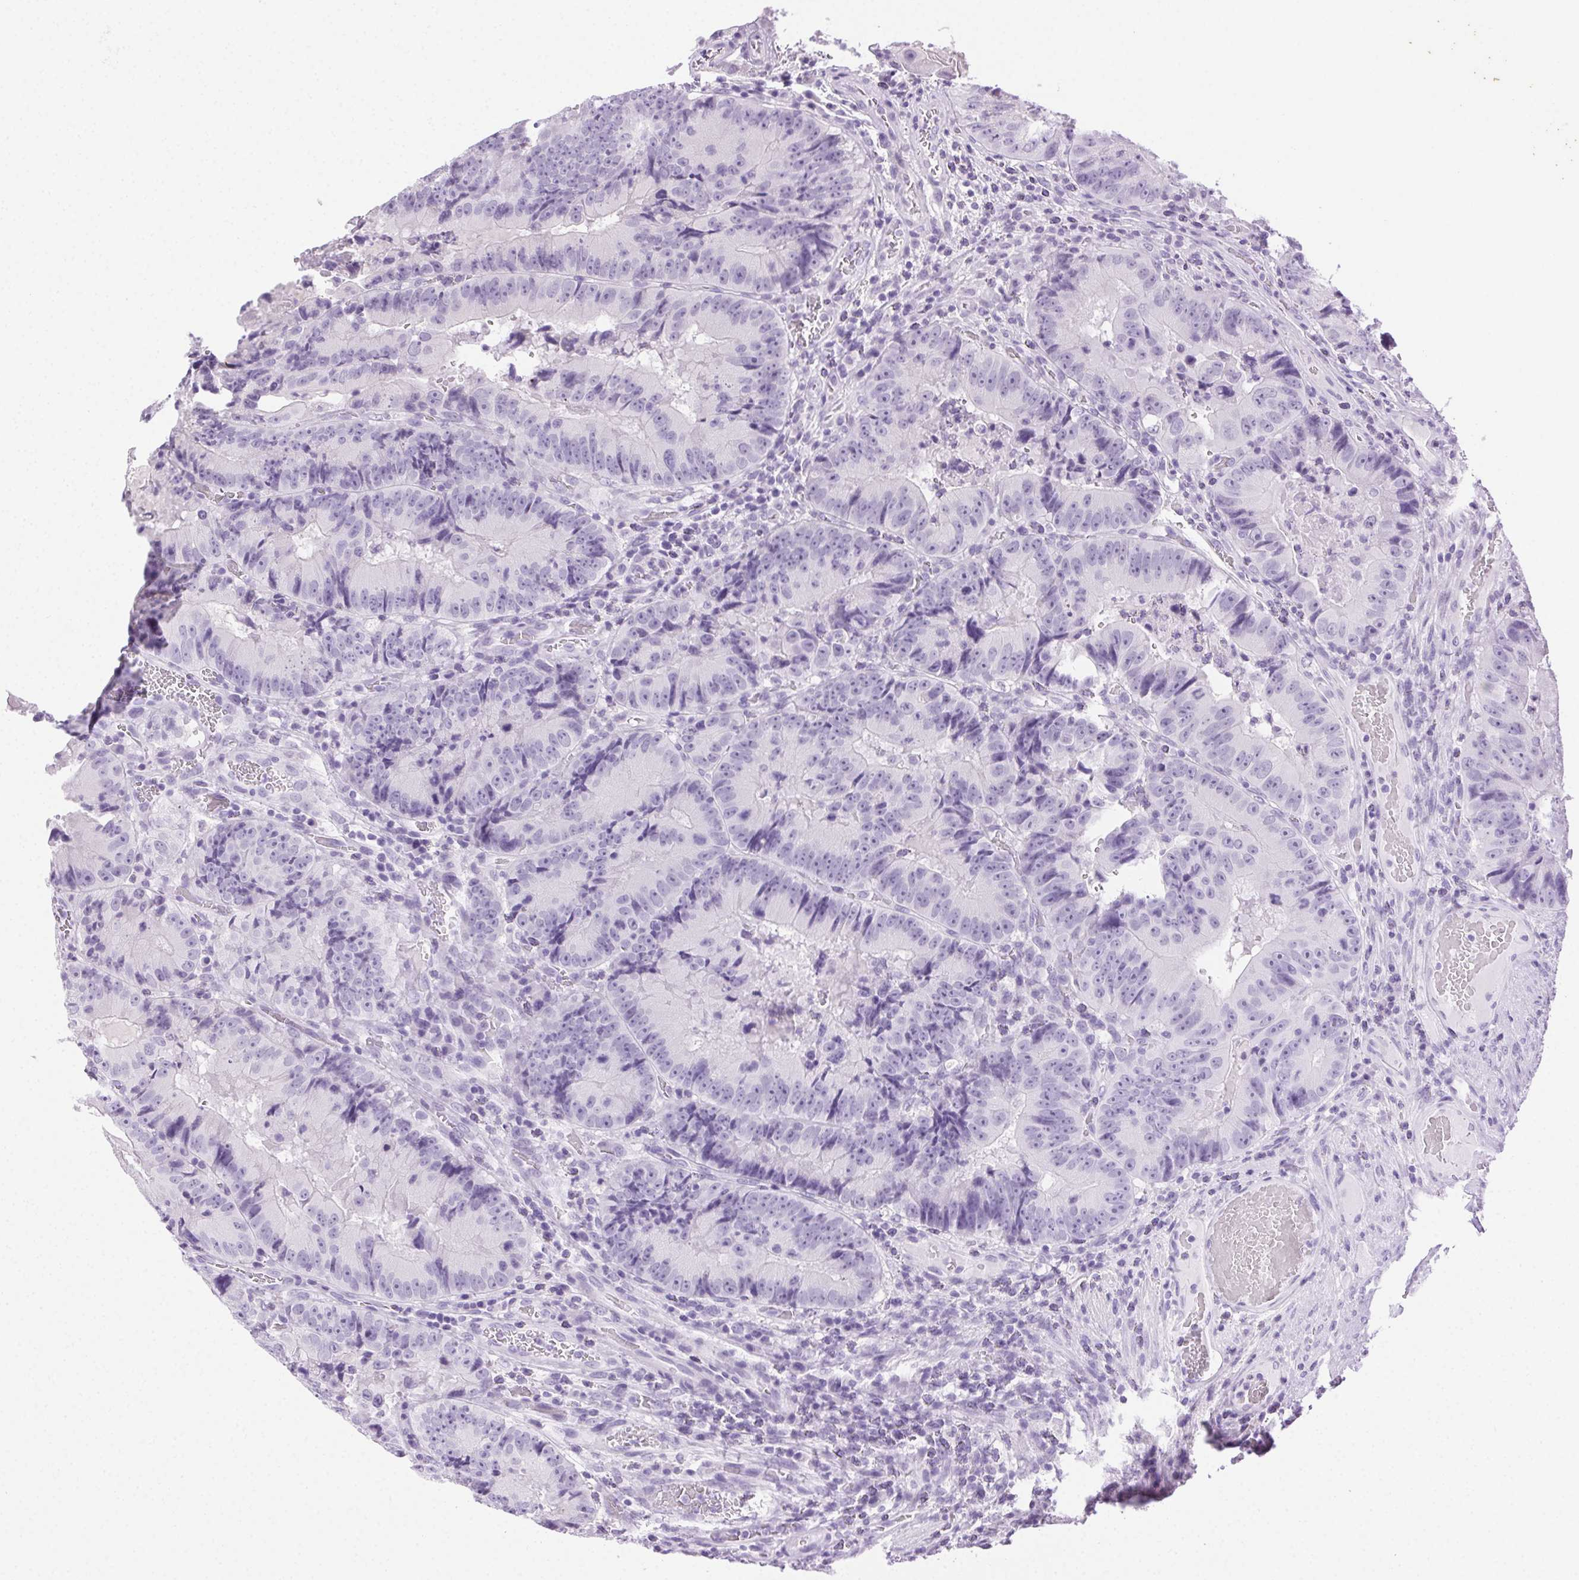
{"staining": {"intensity": "negative", "quantity": "none", "location": "none"}, "tissue": "colorectal cancer", "cell_type": "Tumor cells", "image_type": "cancer", "snomed": [{"axis": "morphology", "description": "Adenocarcinoma, NOS"}, {"axis": "topography", "description": "Colon"}], "caption": "Micrograph shows no protein staining in tumor cells of colorectal cancer (adenocarcinoma) tissue. (DAB immunohistochemistry (IHC) with hematoxylin counter stain).", "gene": "CLDN10", "patient": {"sex": "female", "age": 86}}